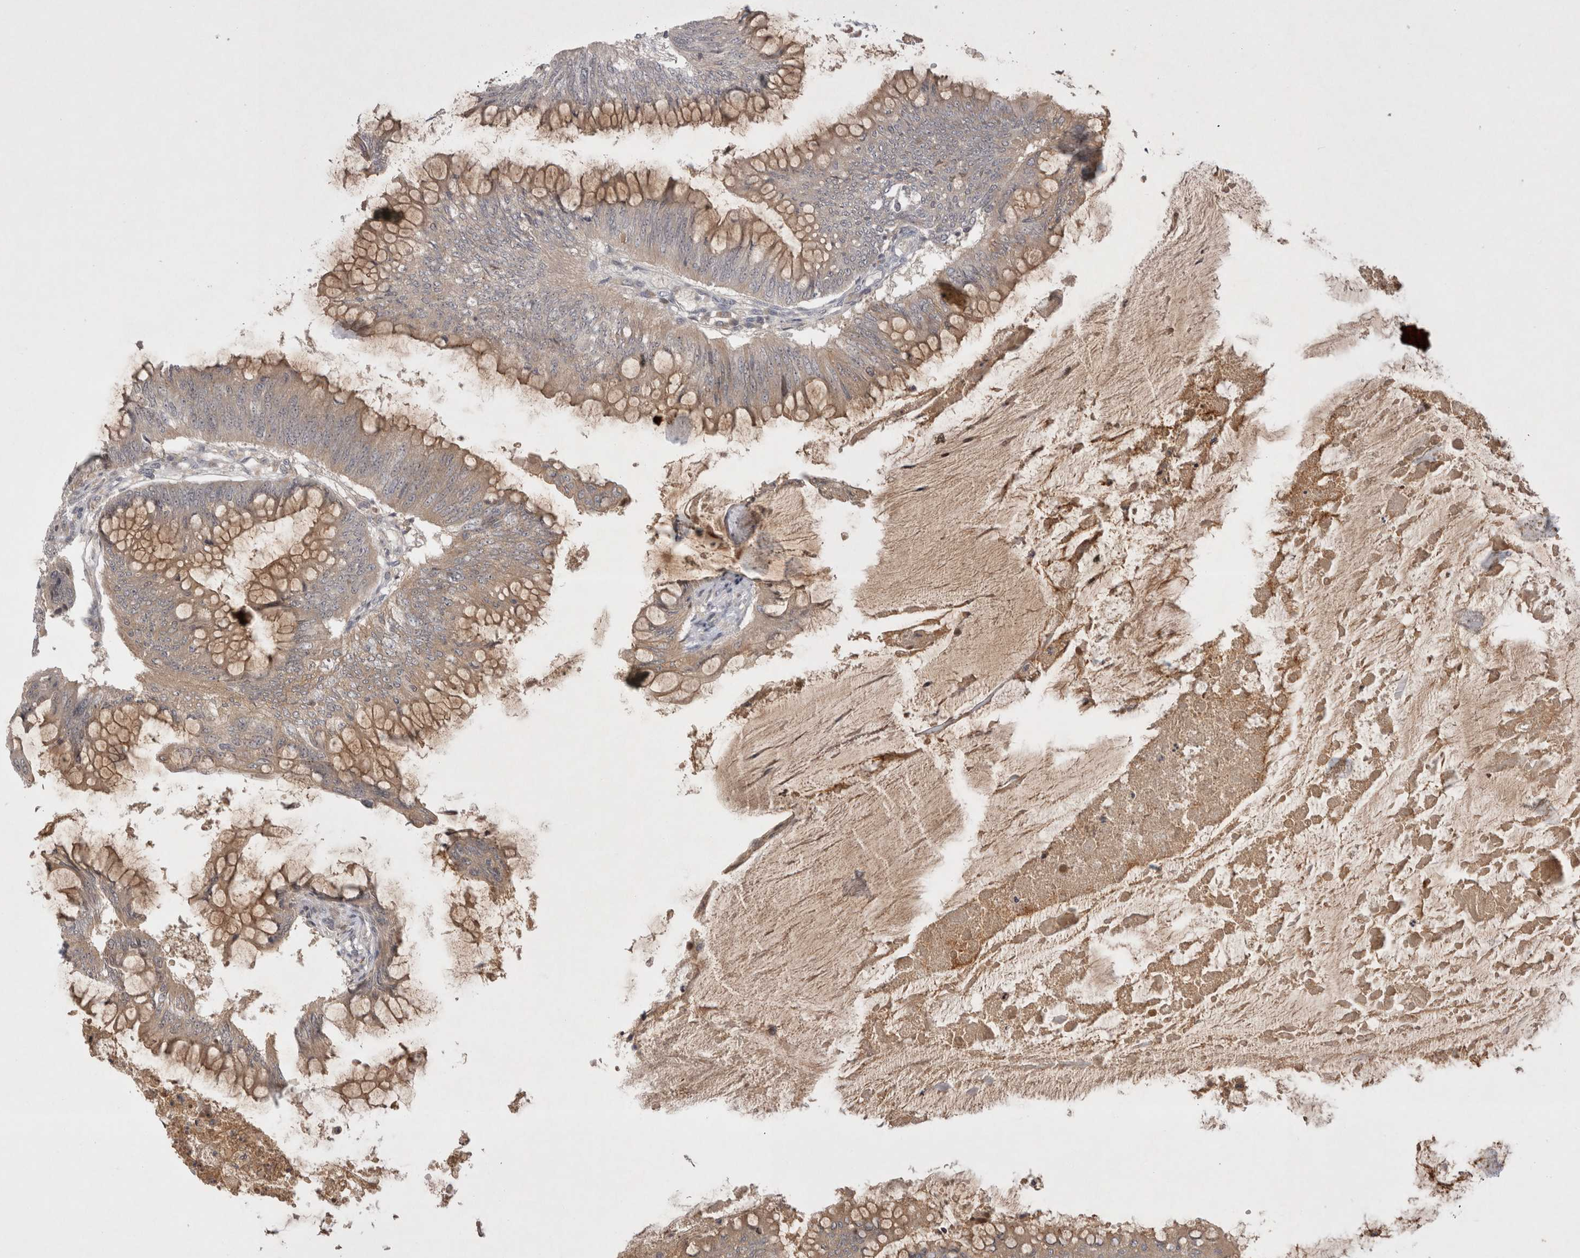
{"staining": {"intensity": "weak", "quantity": ">75%", "location": "cytoplasmic/membranous"}, "tissue": "colorectal cancer", "cell_type": "Tumor cells", "image_type": "cancer", "snomed": [{"axis": "morphology", "description": "Adenoma, NOS"}, {"axis": "morphology", "description": "Adenocarcinoma, NOS"}, {"axis": "topography", "description": "Colon"}], "caption": "IHC photomicrograph of colorectal cancer (adenocarcinoma) stained for a protein (brown), which shows low levels of weak cytoplasmic/membranous staining in approximately >75% of tumor cells.", "gene": "PLEKHM1", "patient": {"sex": "male", "age": 79}}